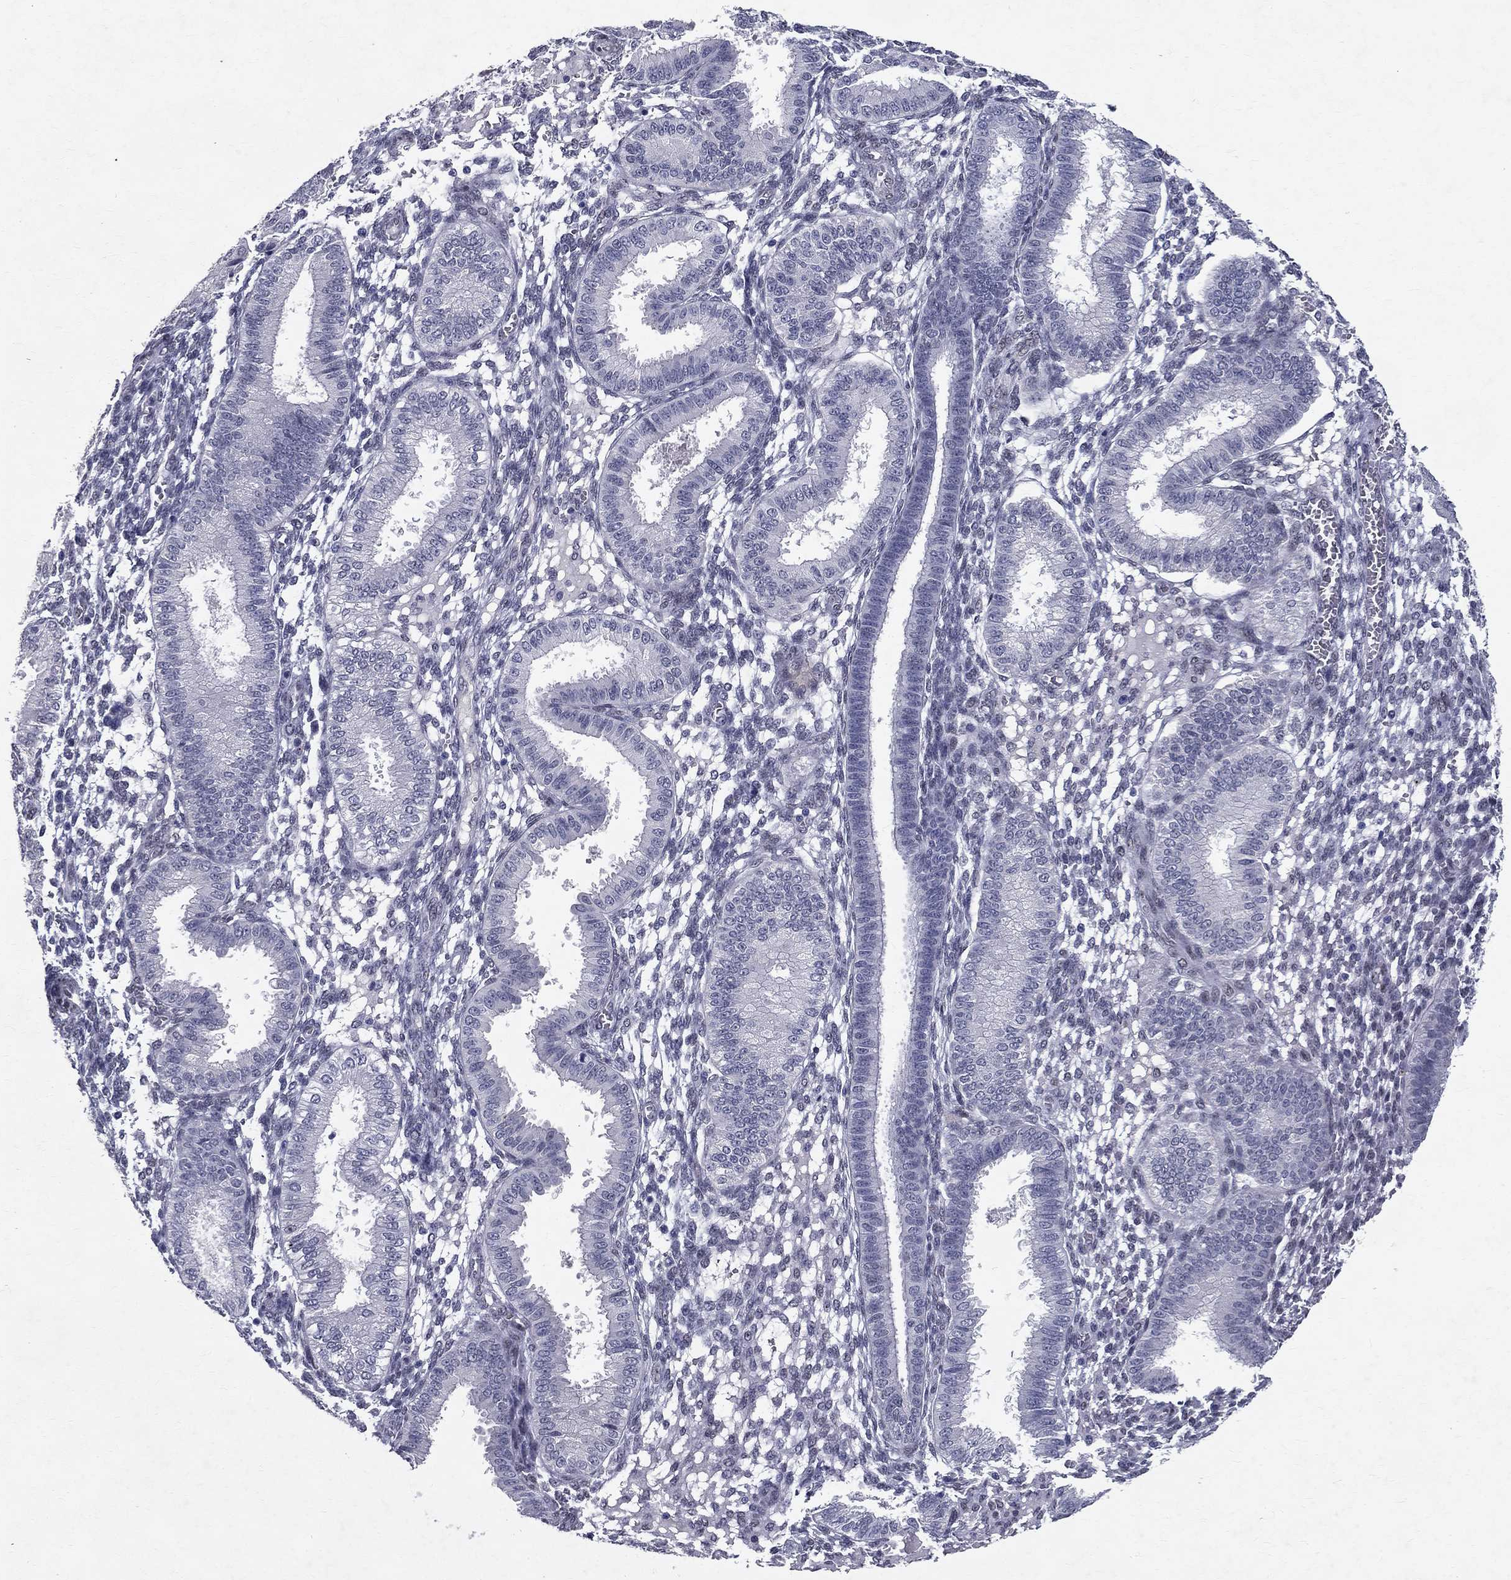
{"staining": {"intensity": "negative", "quantity": "none", "location": "none"}, "tissue": "endometrium", "cell_type": "Cells in endometrial stroma", "image_type": "normal", "snomed": [{"axis": "morphology", "description": "Normal tissue, NOS"}, {"axis": "topography", "description": "Endometrium"}], "caption": "An image of endometrium stained for a protein exhibits no brown staining in cells in endometrial stroma.", "gene": "RBFOX1", "patient": {"sex": "female", "age": 43}}